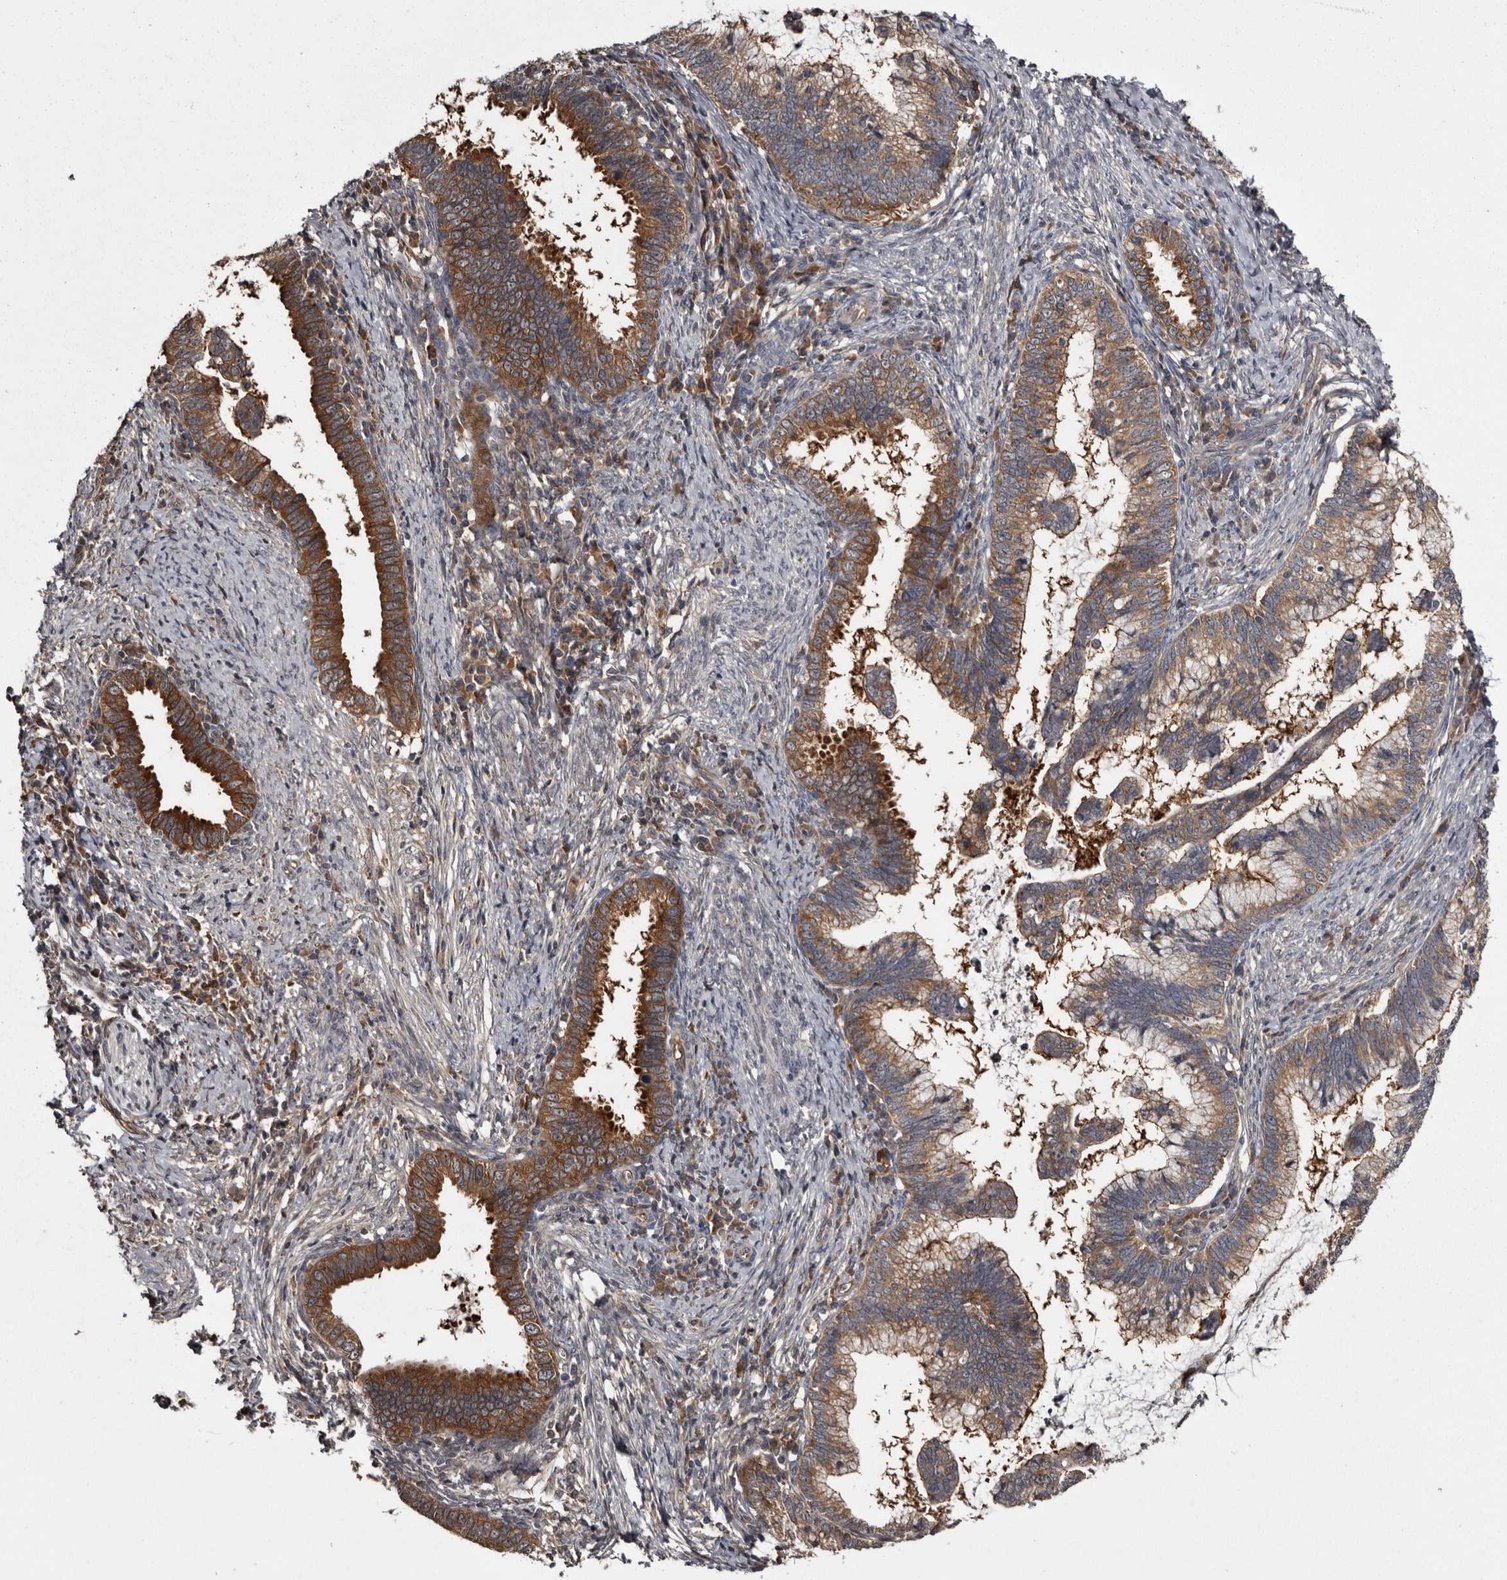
{"staining": {"intensity": "strong", "quantity": ">75%", "location": "cytoplasmic/membranous"}, "tissue": "cervical cancer", "cell_type": "Tumor cells", "image_type": "cancer", "snomed": [{"axis": "morphology", "description": "Adenocarcinoma, NOS"}, {"axis": "topography", "description": "Cervix"}], "caption": "Immunohistochemical staining of cervical adenocarcinoma demonstrates strong cytoplasmic/membranous protein staining in about >75% of tumor cells.", "gene": "DARS1", "patient": {"sex": "female", "age": 36}}